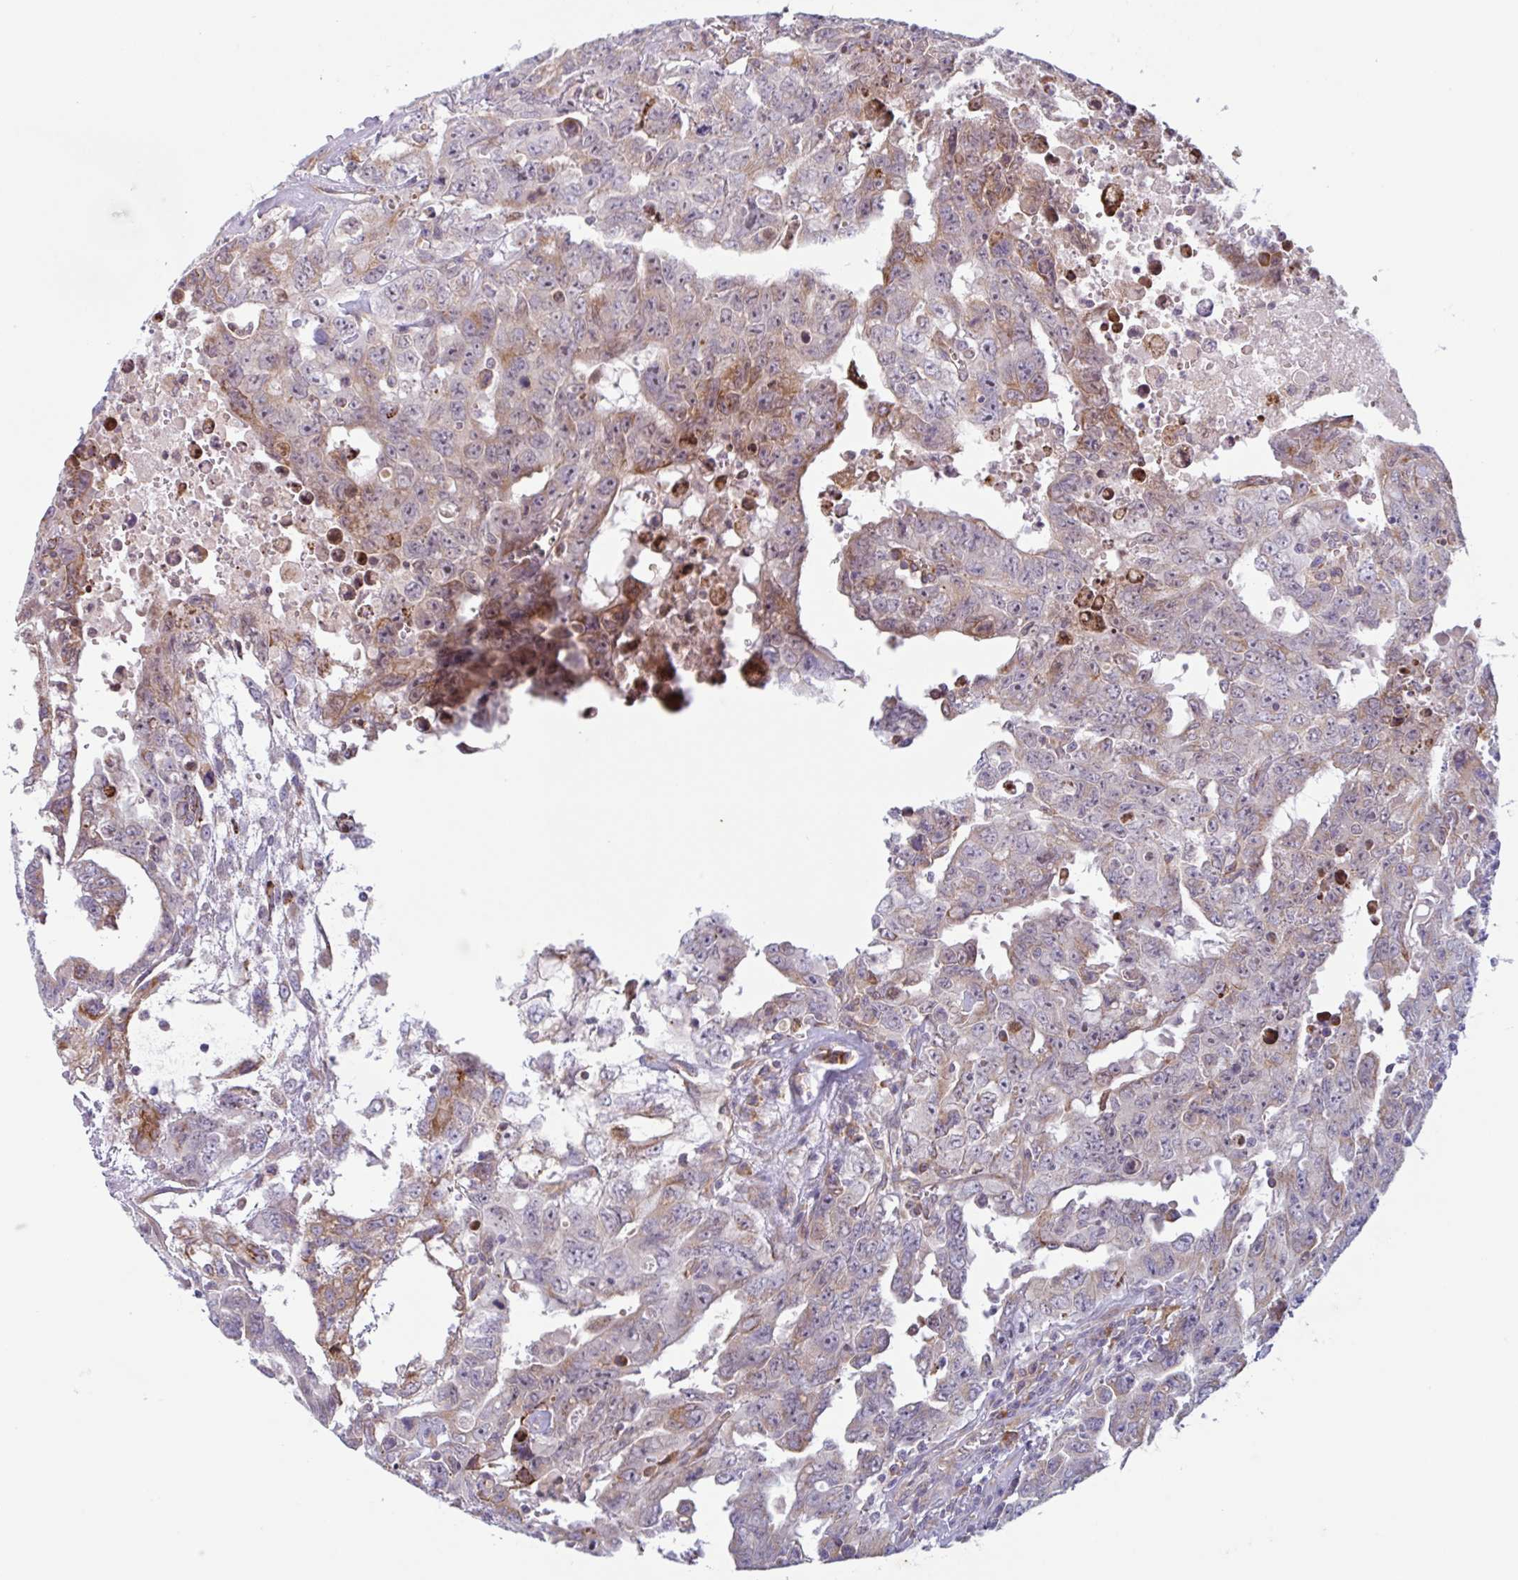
{"staining": {"intensity": "weak", "quantity": "<25%", "location": "cytoplasmic/membranous"}, "tissue": "testis cancer", "cell_type": "Tumor cells", "image_type": "cancer", "snomed": [{"axis": "morphology", "description": "Carcinoma, Embryonal, NOS"}, {"axis": "topography", "description": "Testis"}], "caption": "There is no significant staining in tumor cells of testis cancer.", "gene": "RIT1", "patient": {"sex": "male", "age": 24}}